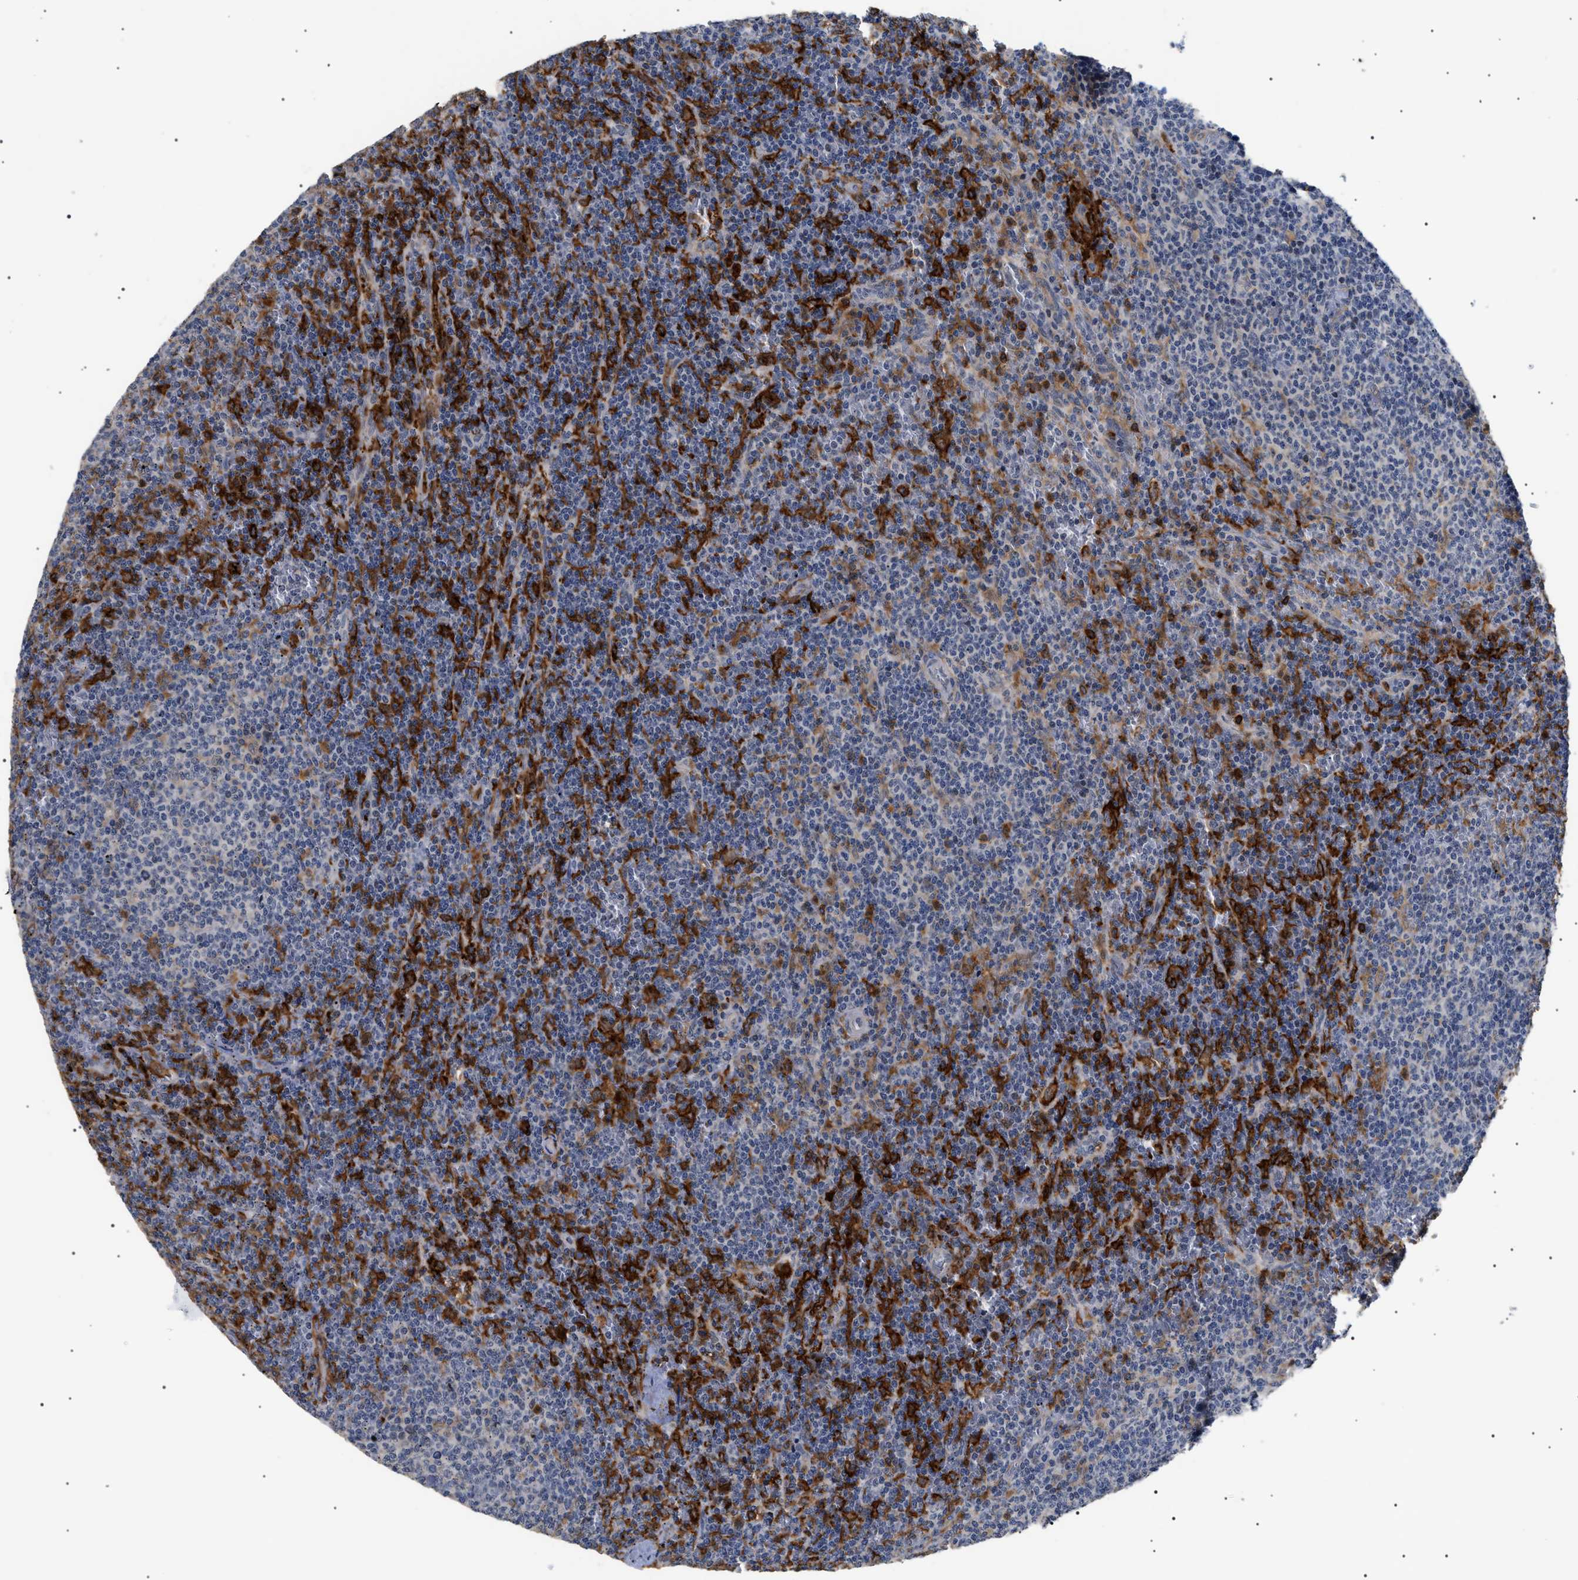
{"staining": {"intensity": "weak", "quantity": "<25%", "location": "cytoplasmic/membranous"}, "tissue": "lymphoma", "cell_type": "Tumor cells", "image_type": "cancer", "snomed": [{"axis": "morphology", "description": "Malignant lymphoma, non-Hodgkin's type, Low grade"}, {"axis": "topography", "description": "Spleen"}], "caption": "The histopathology image exhibits no staining of tumor cells in lymphoma.", "gene": "CD300A", "patient": {"sex": "female", "age": 50}}